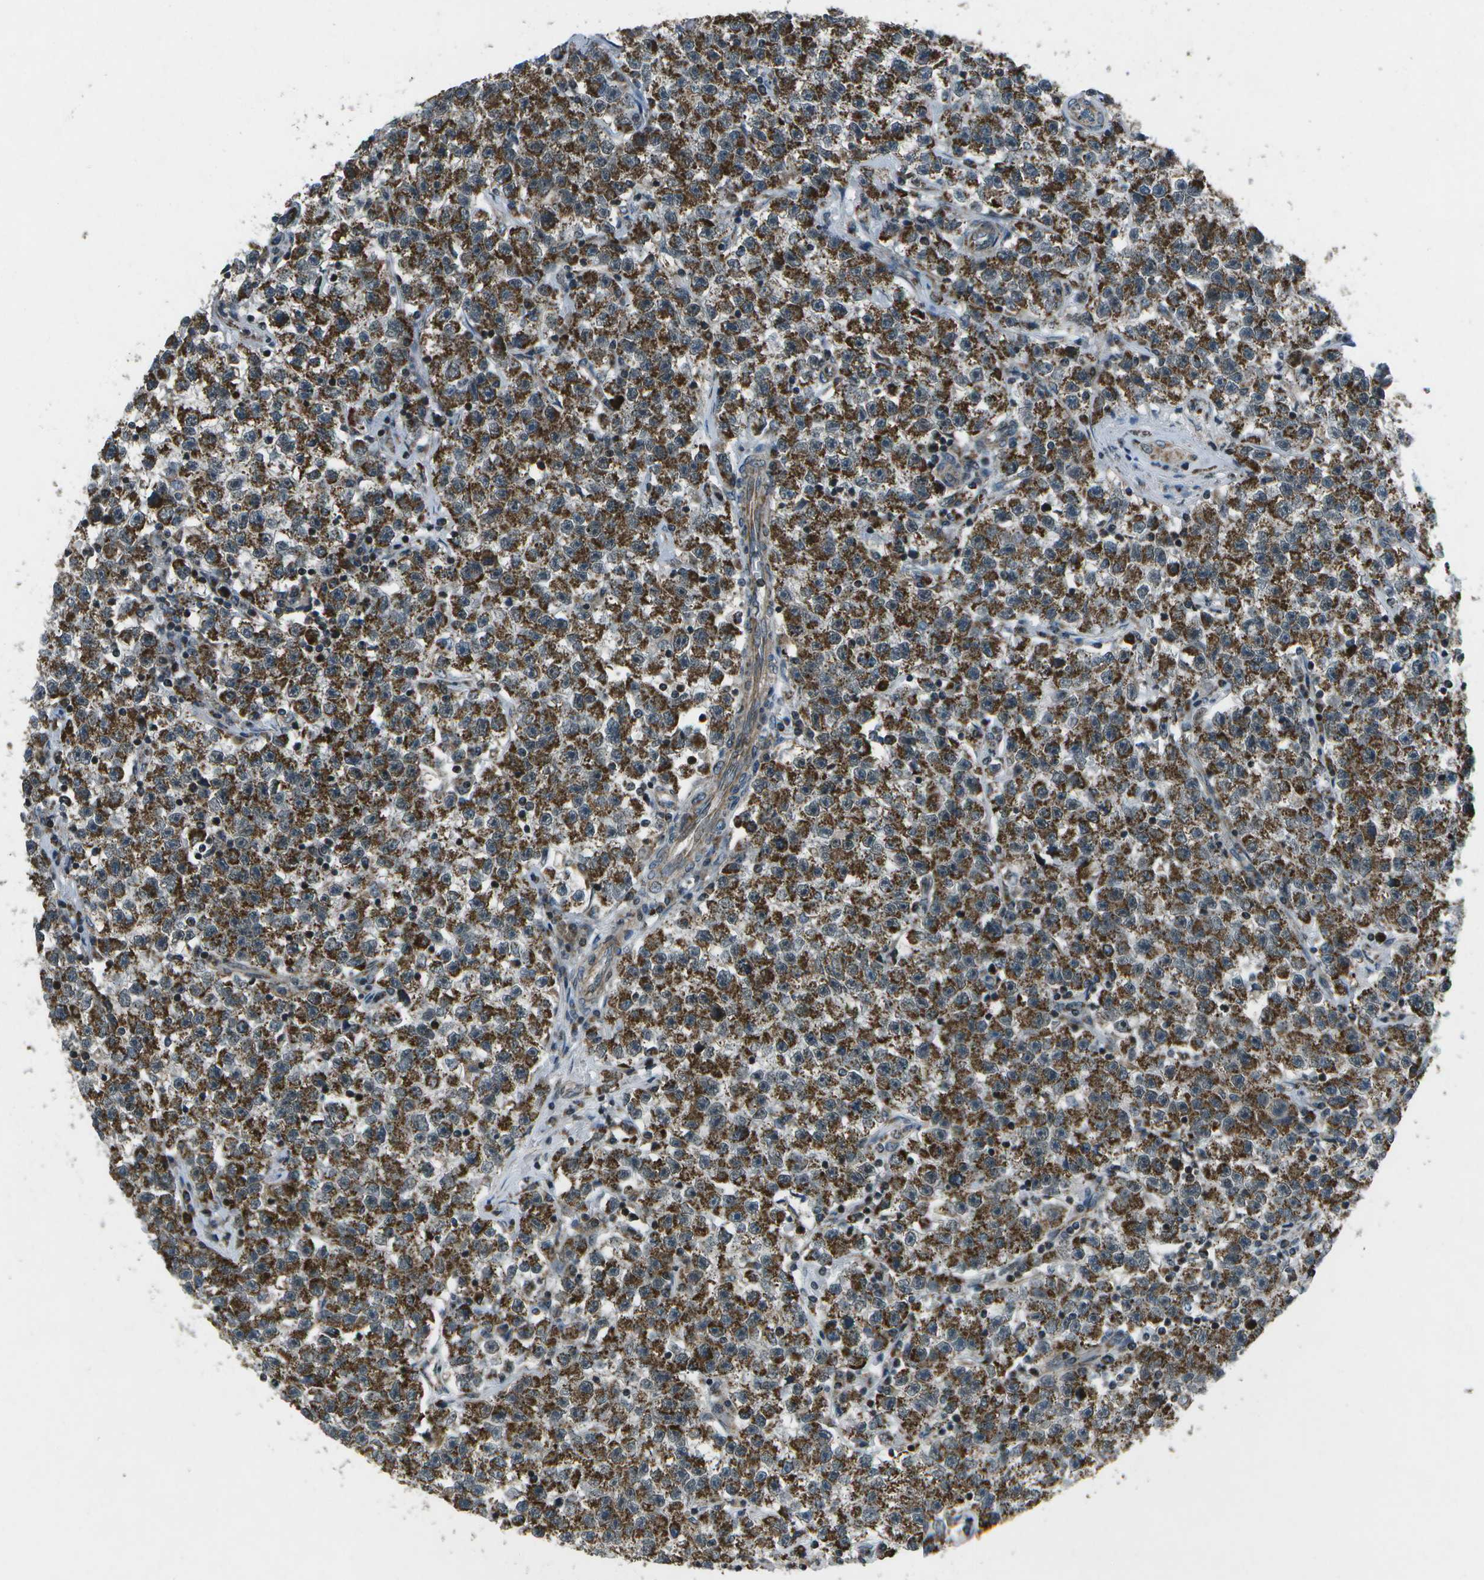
{"staining": {"intensity": "strong", "quantity": ">75%", "location": "cytoplasmic/membranous"}, "tissue": "testis cancer", "cell_type": "Tumor cells", "image_type": "cancer", "snomed": [{"axis": "morphology", "description": "Seminoma, NOS"}, {"axis": "topography", "description": "Testis"}], "caption": "Testis cancer stained with a brown dye demonstrates strong cytoplasmic/membranous positive positivity in about >75% of tumor cells.", "gene": "EIF2AK1", "patient": {"sex": "male", "age": 22}}